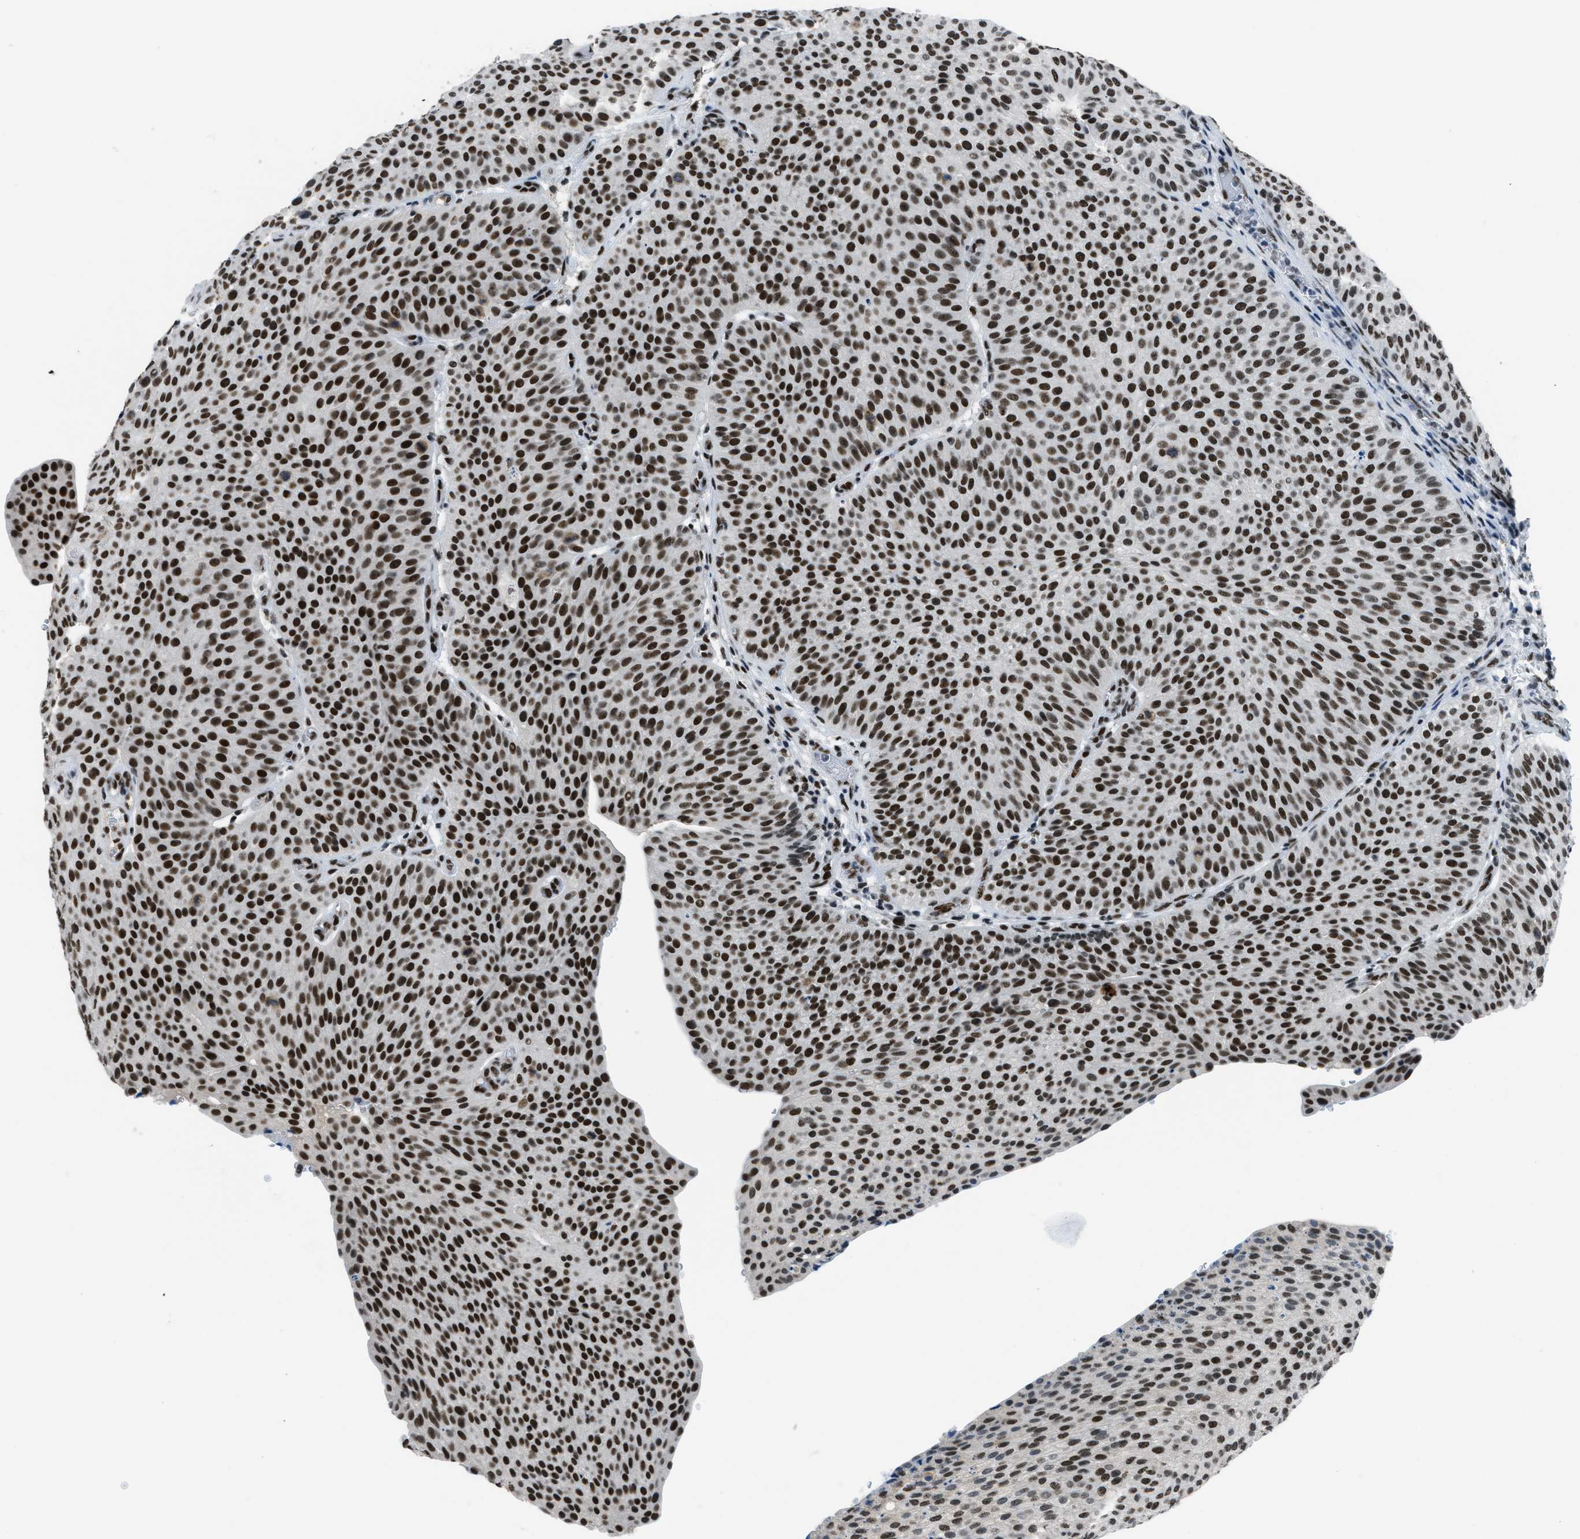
{"staining": {"intensity": "strong", "quantity": ">75%", "location": "nuclear"}, "tissue": "urothelial cancer", "cell_type": "Tumor cells", "image_type": "cancer", "snomed": [{"axis": "morphology", "description": "Urothelial carcinoma, Low grade"}, {"axis": "topography", "description": "Smooth muscle"}, {"axis": "topography", "description": "Urinary bladder"}], "caption": "Immunohistochemical staining of human urothelial cancer shows strong nuclear protein expression in approximately >75% of tumor cells. The staining was performed using DAB (3,3'-diaminobenzidine), with brown indicating positive protein expression. Nuclei are stained blue with hematoxylin.", "gene": "GATAD2B", "patient": {"sex": "male", "age": 60}}